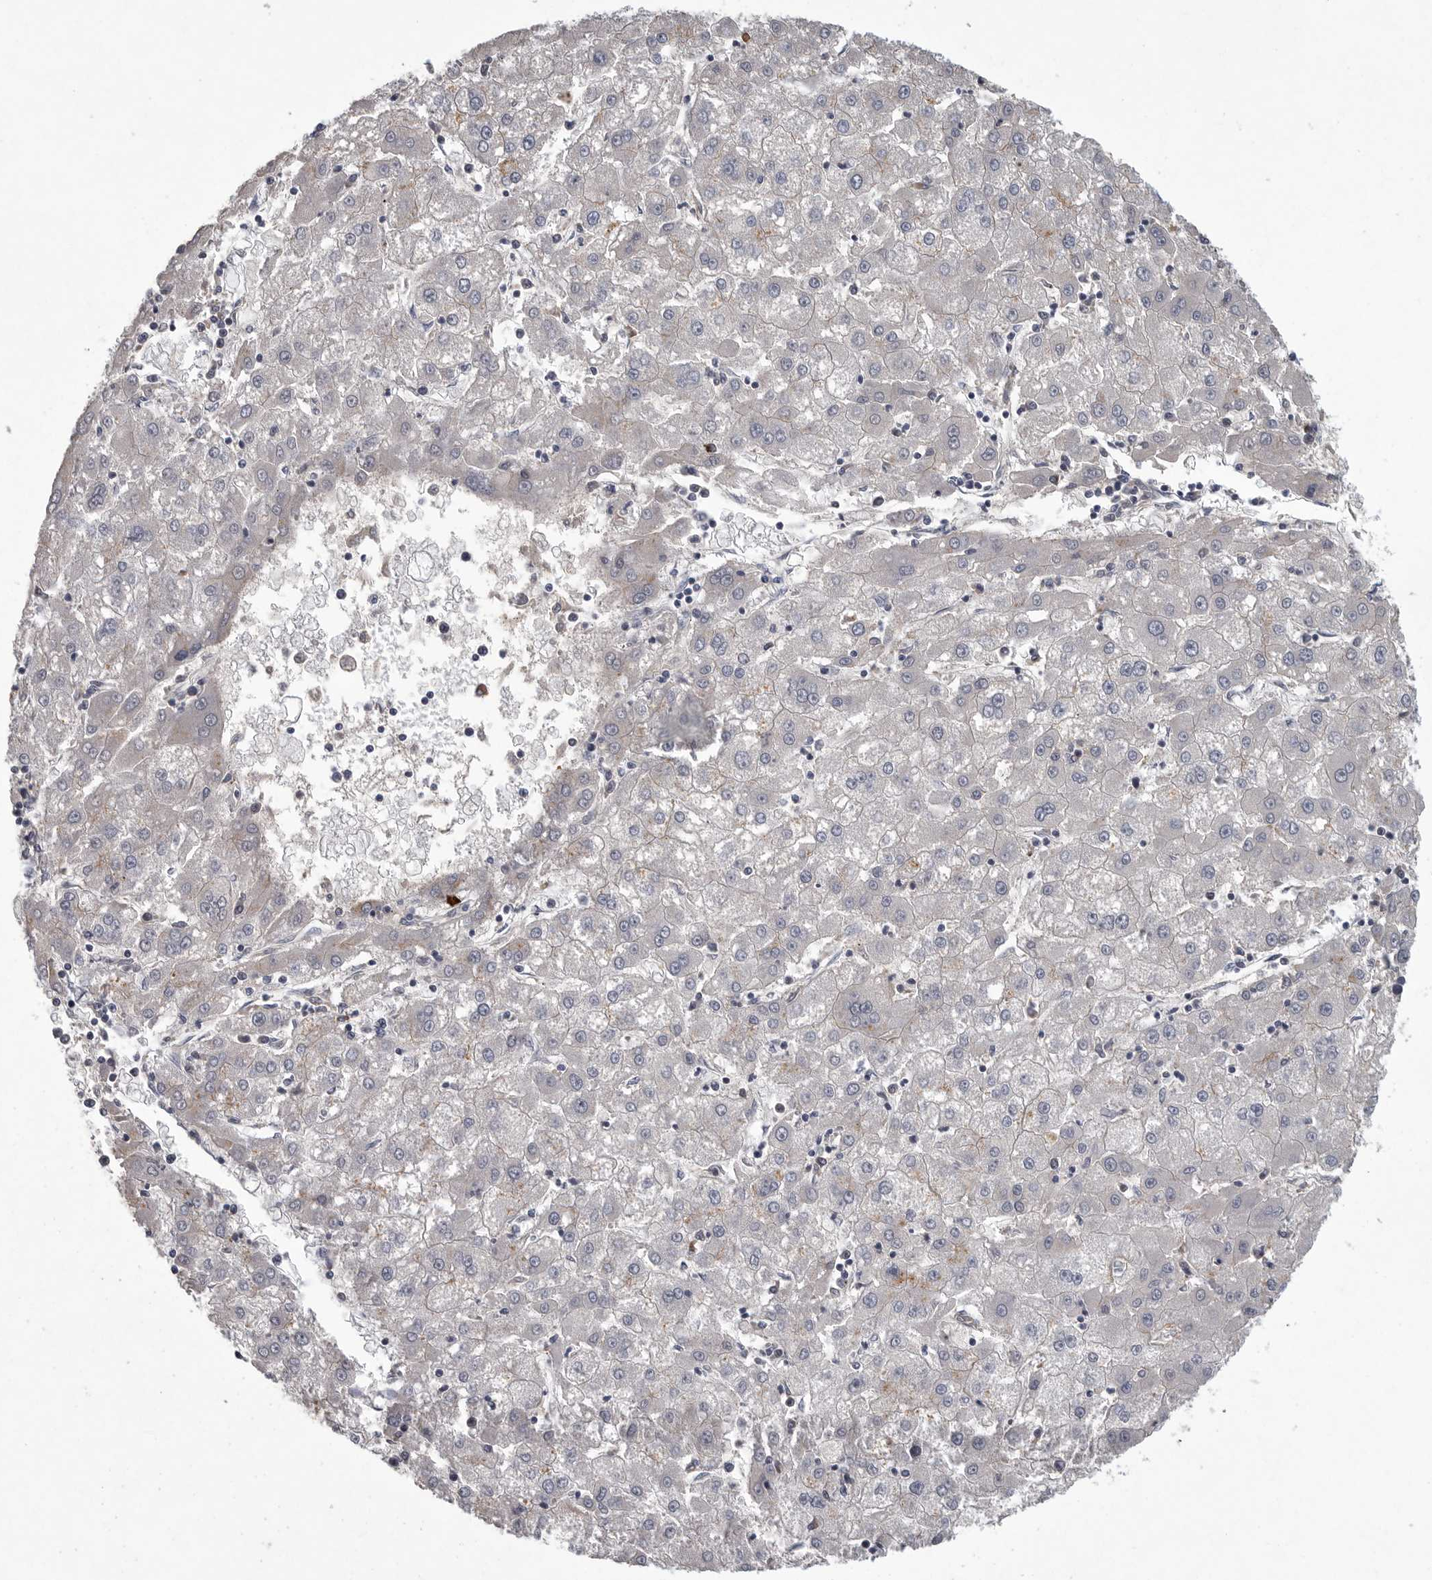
{"staining": {"intensity": "negative", "quantity": "none", "location": "none"}, "tissue": "liver cancer", "cell_type": "Tumor cells", "image_type": "cancer", "snomed": [{"axis": "morphology", "description": "Carcinoma, Hepatocellular, NOS"}, {"axis": "topography", "description": "Liver"}], "caption": "Tumor cells show no significant positivity in hepatocellular carcinoma (liver). (DAB (3,3'-diaminobenzidine) immunohistochemistry visualized using brightfield microscopy, high magnification).", "gene": "LAMTOR3", "patient": {"sex": "male", "age": 72}}